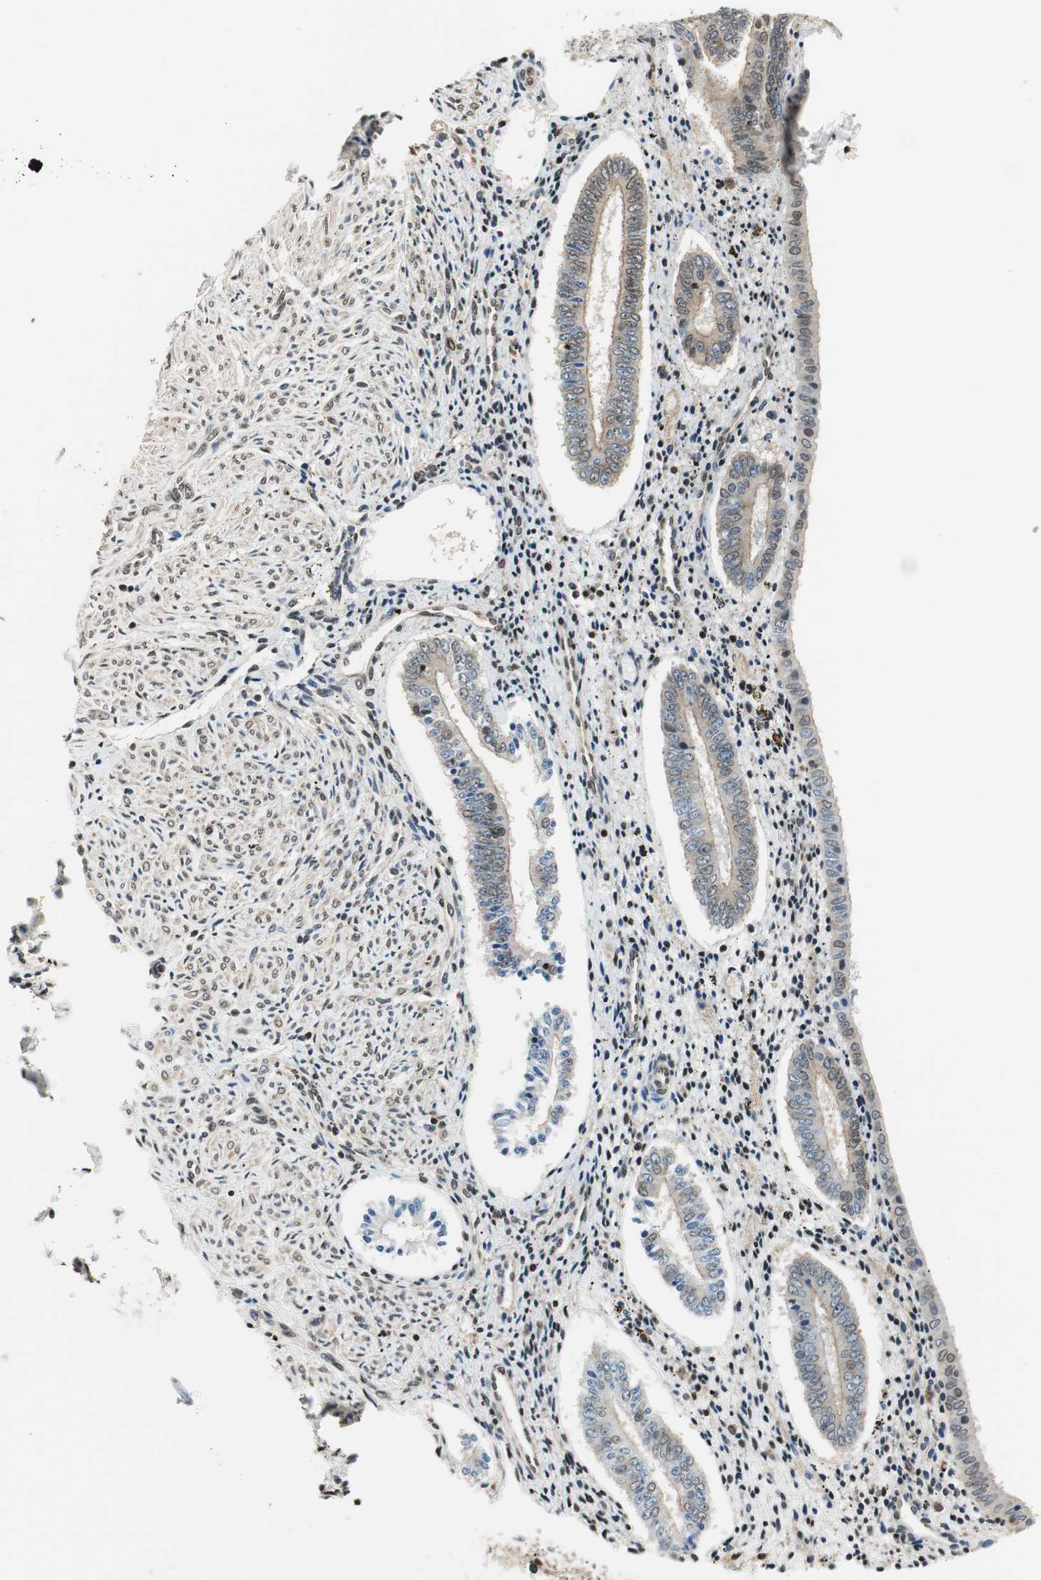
{"staining": {"intensity": "moderate", "quantity": "<25%", "location": "nuclear"}, "tissue": "endometrium", "cell_type": "Cells in endometrial stroma", "image_type": "normal", "snomed": [{"axis": "morphology", "description": "Normal tissue, NOS"}, {"axis": "topography", "description": "Endometrium"}], "caption": "Brown immunohistochemical staining in unremarkable human endometrium demonstrates moderate nuclear expression in approximately <25% of cells in endometrial stroma. (Brightfield microscopy of DAB IHC at high magnification).", "gene": "RING1", "patient": {"sex": "female", "age": 42}}